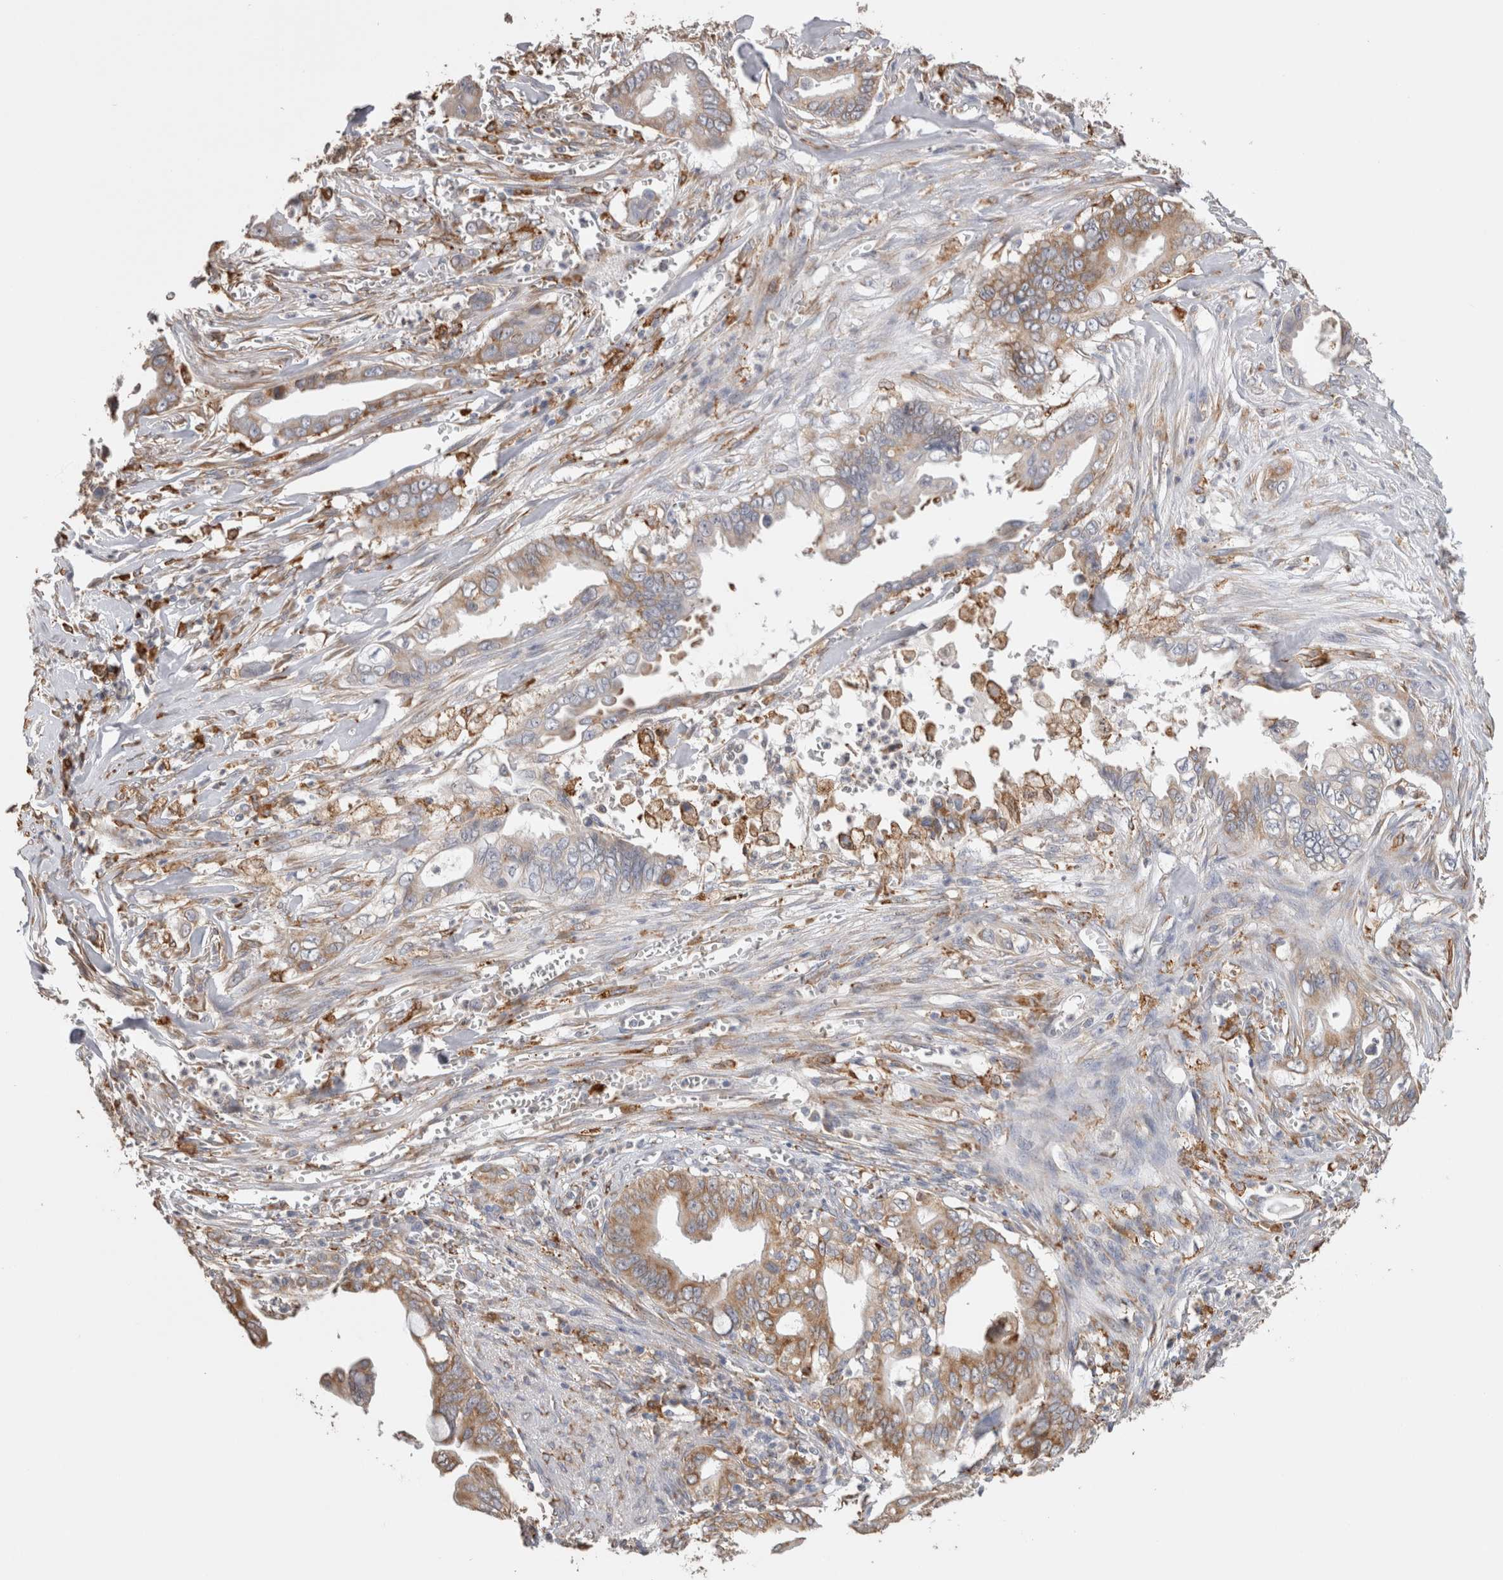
{"staining": {"intensity": "moderate", "quantity": ">75%", "location": "cytoplasmic/membranous"}, "tissue": "pancreatic cancer", "cell_type": "Tumor cells", "image_type": "cancer", "snomed": [{"axis": "morphology", "description": "Adenocarcinoma, NOS"}, {"axis": "topography", "description": "Pancreas"}], "caption": "Brown immunohistochemical staining in human pancreatic adenocarcinoma exhibits moderate cytoplasmic/membranous staining in about >75% of tumor cells. (Stains: DAB in brown, nuclei in blue, Microscopy: brightfield microscopy at high magnification).", "gene": "LRPAP1", "patient": {"sex": "male", "age": 59}}